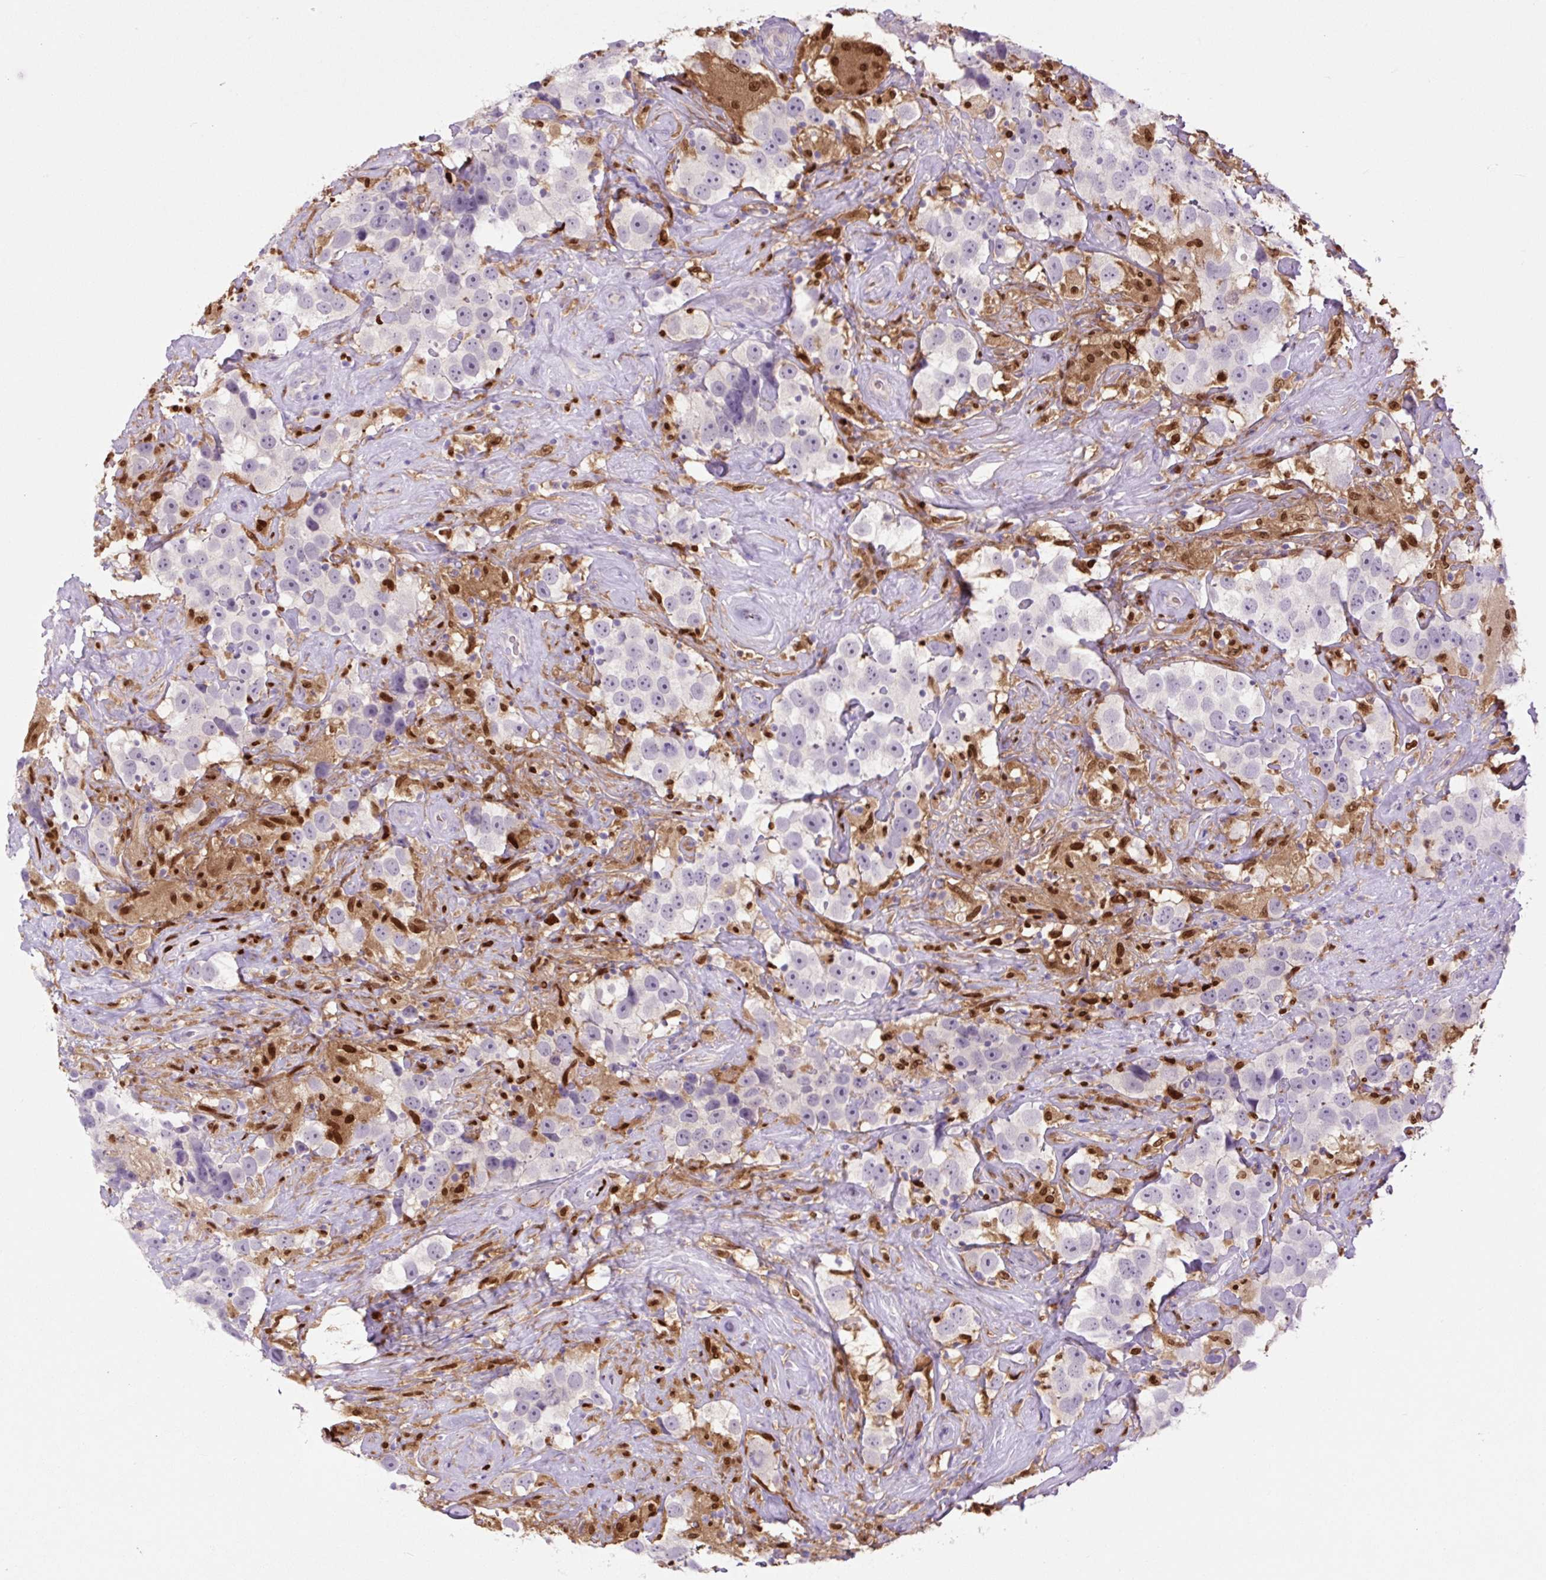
{"staining": {"intensity": "negative", "quantity": "none", "location": "none"}, "tissue": "testis cancer", "cell_type": "Tumor cells", "image_type": "cancer", "snomed": [{"axis": "morphology", "description": "Seminoma, NOS"}, {"axis": "topography", "description": "Testis"}], "caption": "DAB (3,3'-diaminobenzidine) immunohistochemical staining of human testis seminoma displays no significant expression in tumor cells. The staining is performed using DAB (3,3'-diaminobenzidine) brown chromogen with nuclei counter-stained in using hematoxylin.", "gene": "SPI1", "patient": {"sex": "male", "age": 49}}